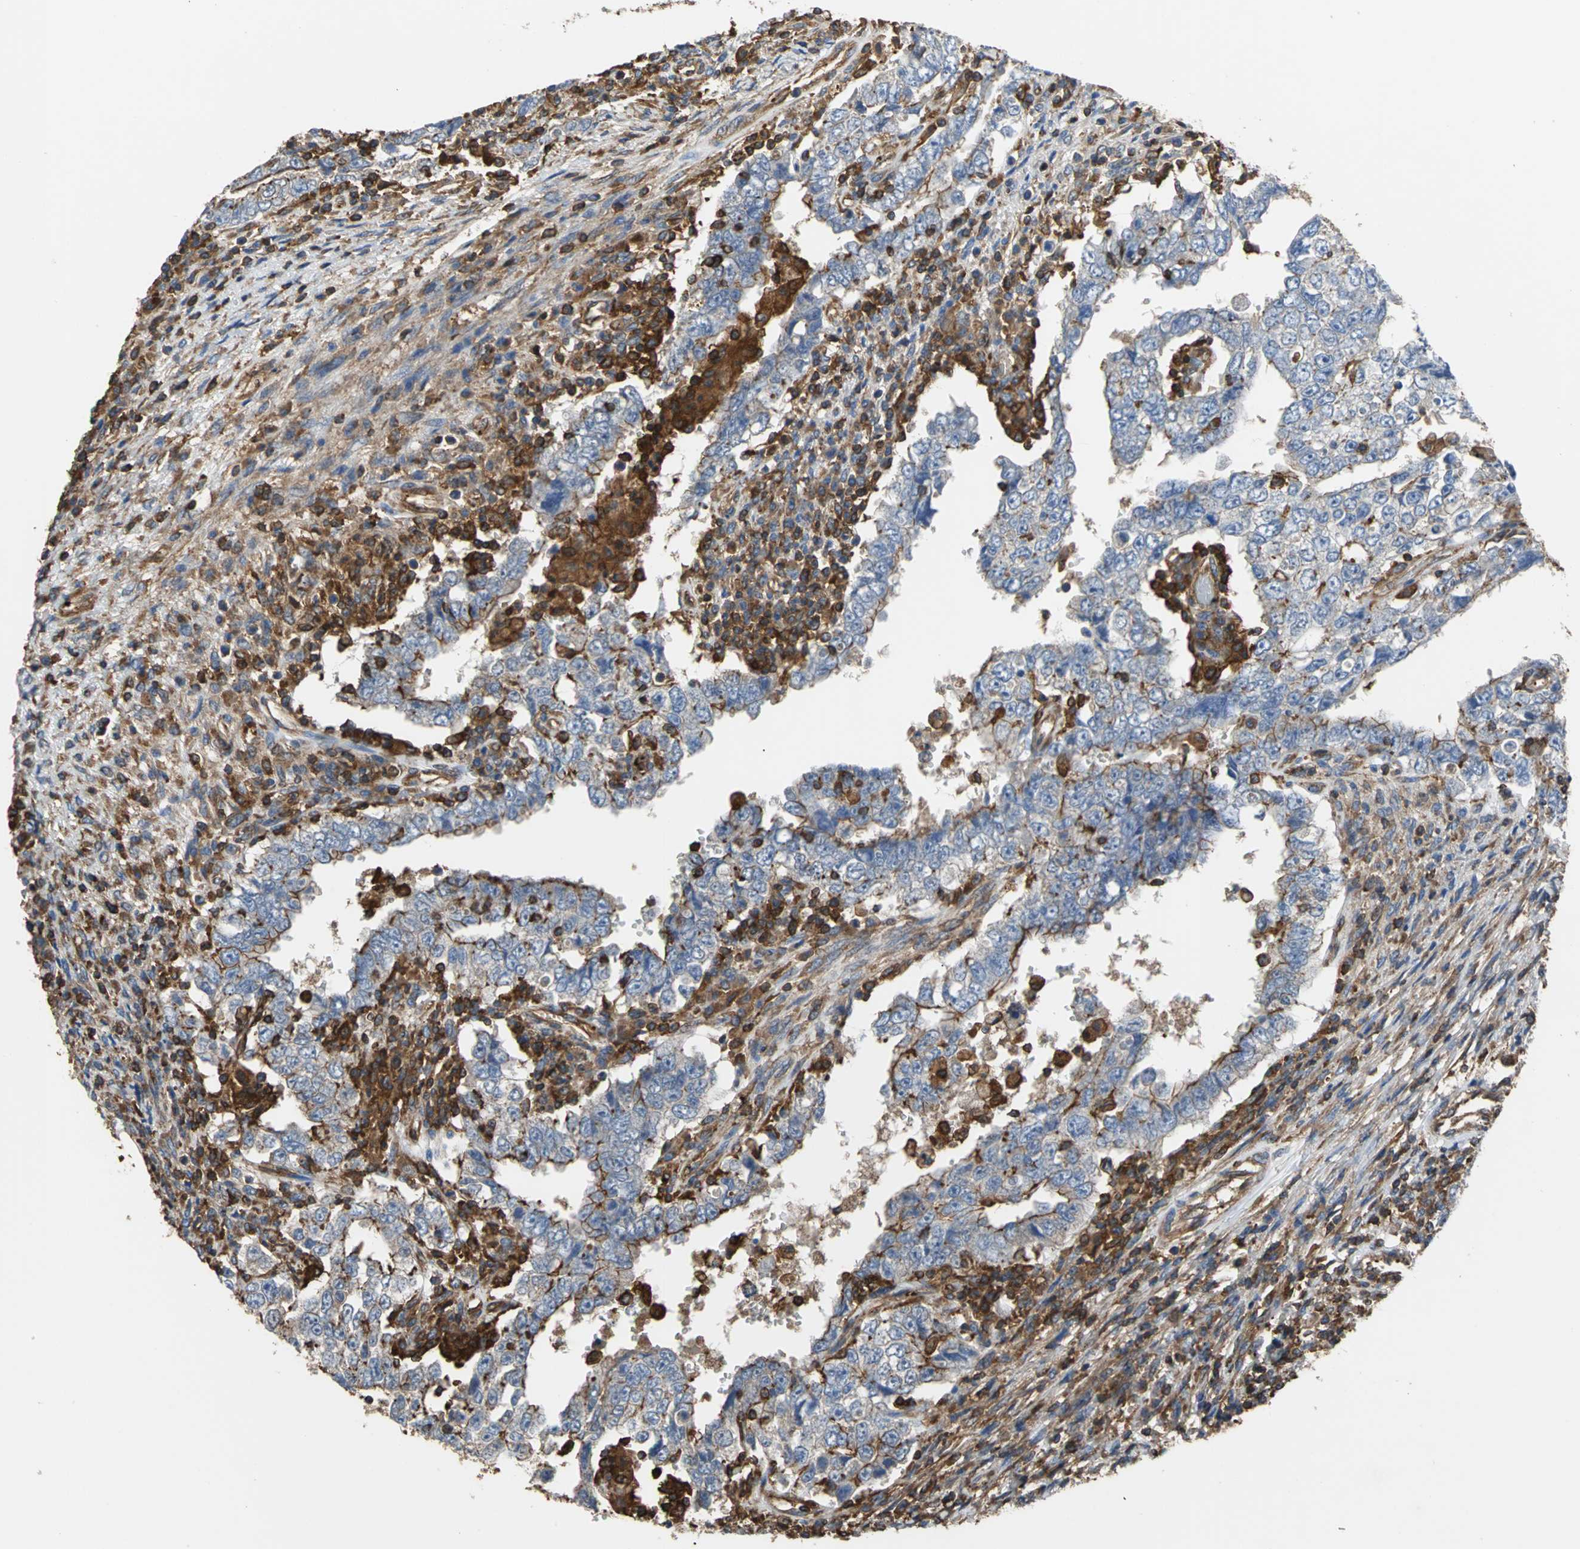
{"staining": {"intensity": "moderate", "quantity": "<25%", "location": "cytoplasmic/membranous"}, "tissue": "testis cancer", "cell_type": "Tumor cells", "image_type": "cancer", "snomed": [{"axis": "morphology", "description": "Carcinoma, Embryonal, NOS"}, {"axis": "topography", "description": "Testis"}], "caption": "Immunohistochemistry histopathology image of neoplastic tissue: human testis cancer (embryonal carcinoma) stained using immunohistochemistry (IHC) reveals low levels of moderate protein expression localized specifically in the cytoplasmic/membranous of tumor cells, appearing as a cytoplasmic/membranous brown color.", "gene": "TLN1", "patient": {"sex": "male", "age": 26}}